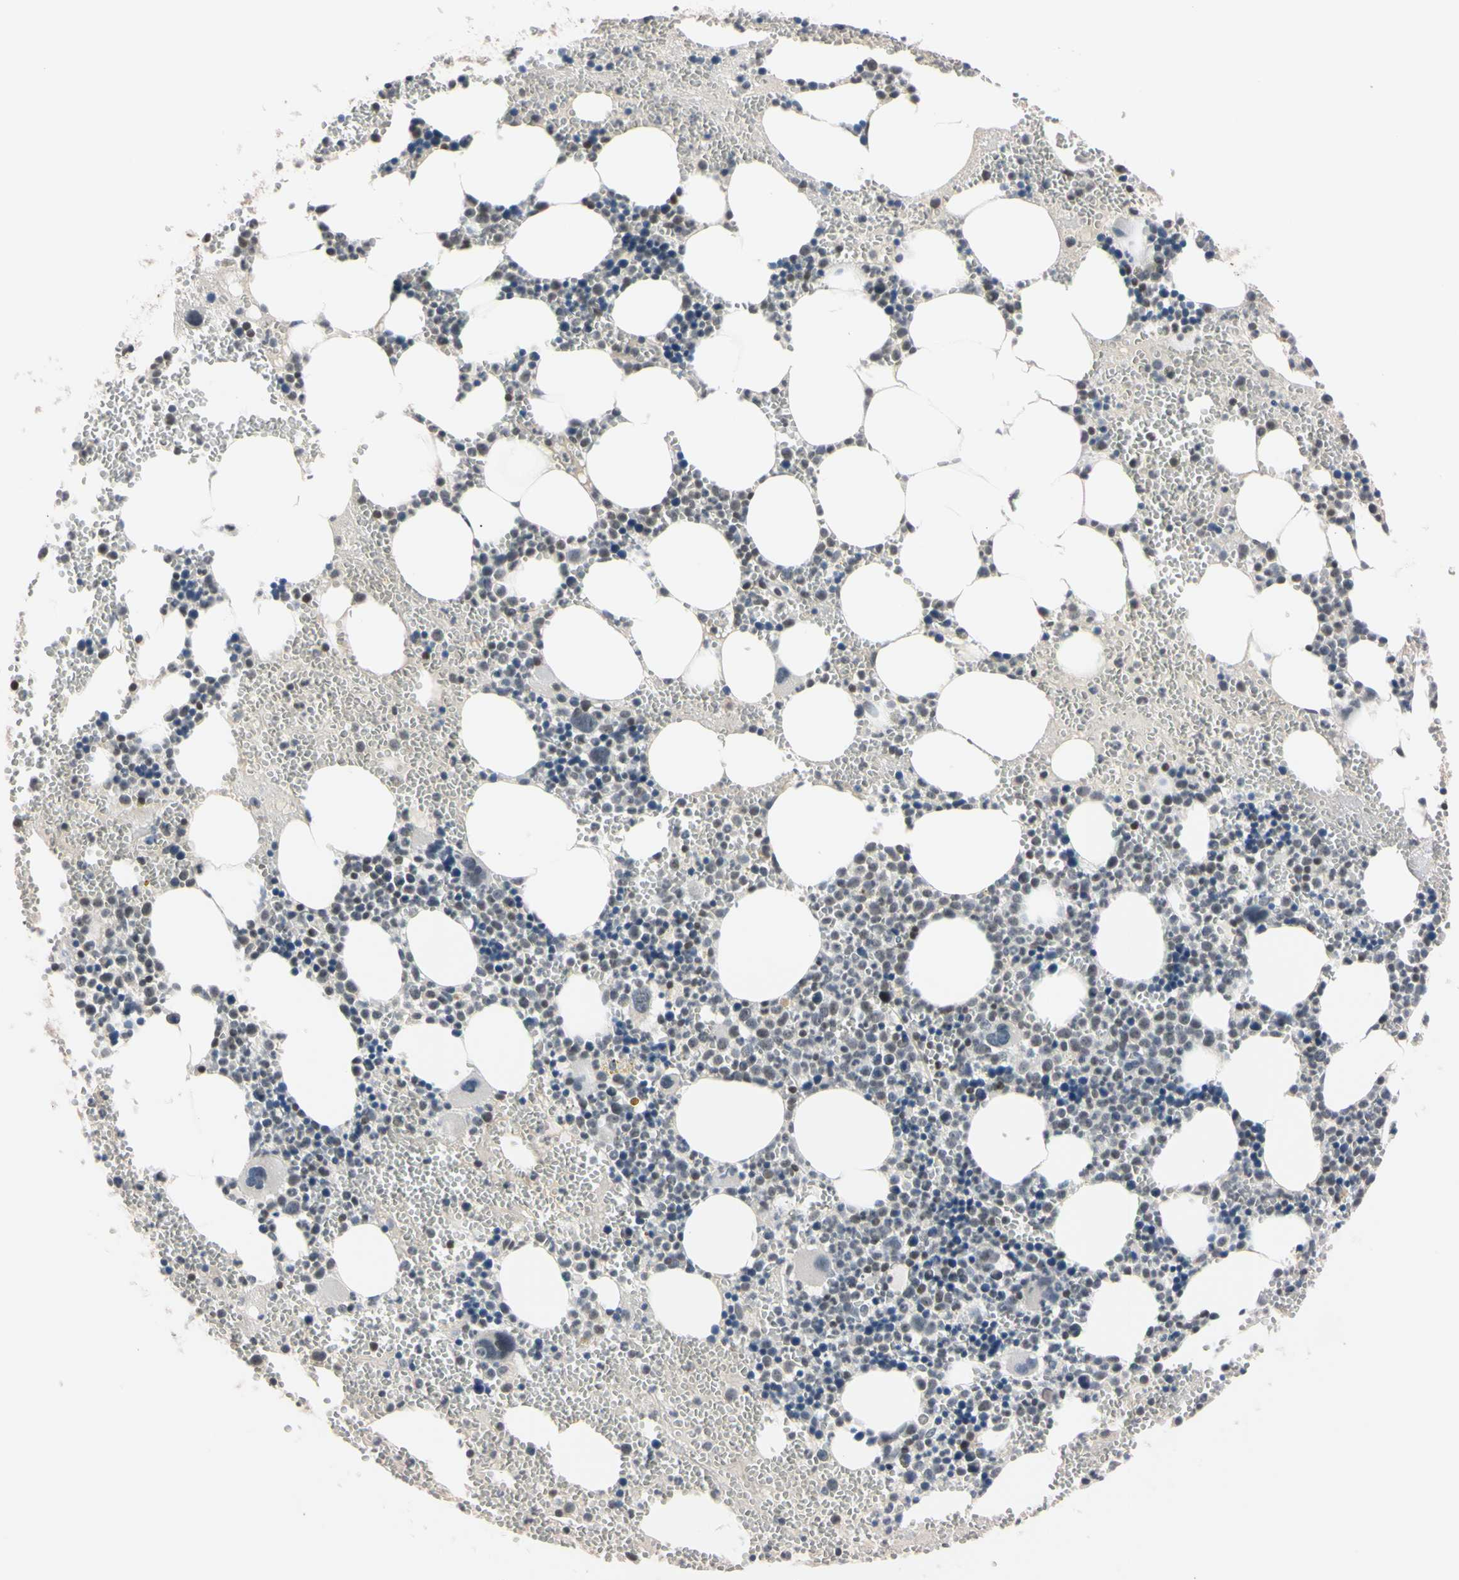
{"staining": {"intensity": "weak", "quantity": "<25%", "location": "nuclear"}, "tissue": "bone marrow", "cell_type": "Hematopoietic cells", "image_type": "normal", "snomed": [{"axis": "morphology", "description": "Normal tissue, NOS"}, {"axis": "morphology", "description": "Inflammation, NOS"}, {"axis": "topography", "description": "Bone marrow"}], "caption": "Immunohistochemistry (IHC) histopathology image of unremarkable bone marrow stained for a protein (brown), which shows no positivity in hematopoietic cells.", "gene": "UBE2I", "patient": {"sex": "female", "age": 76}}